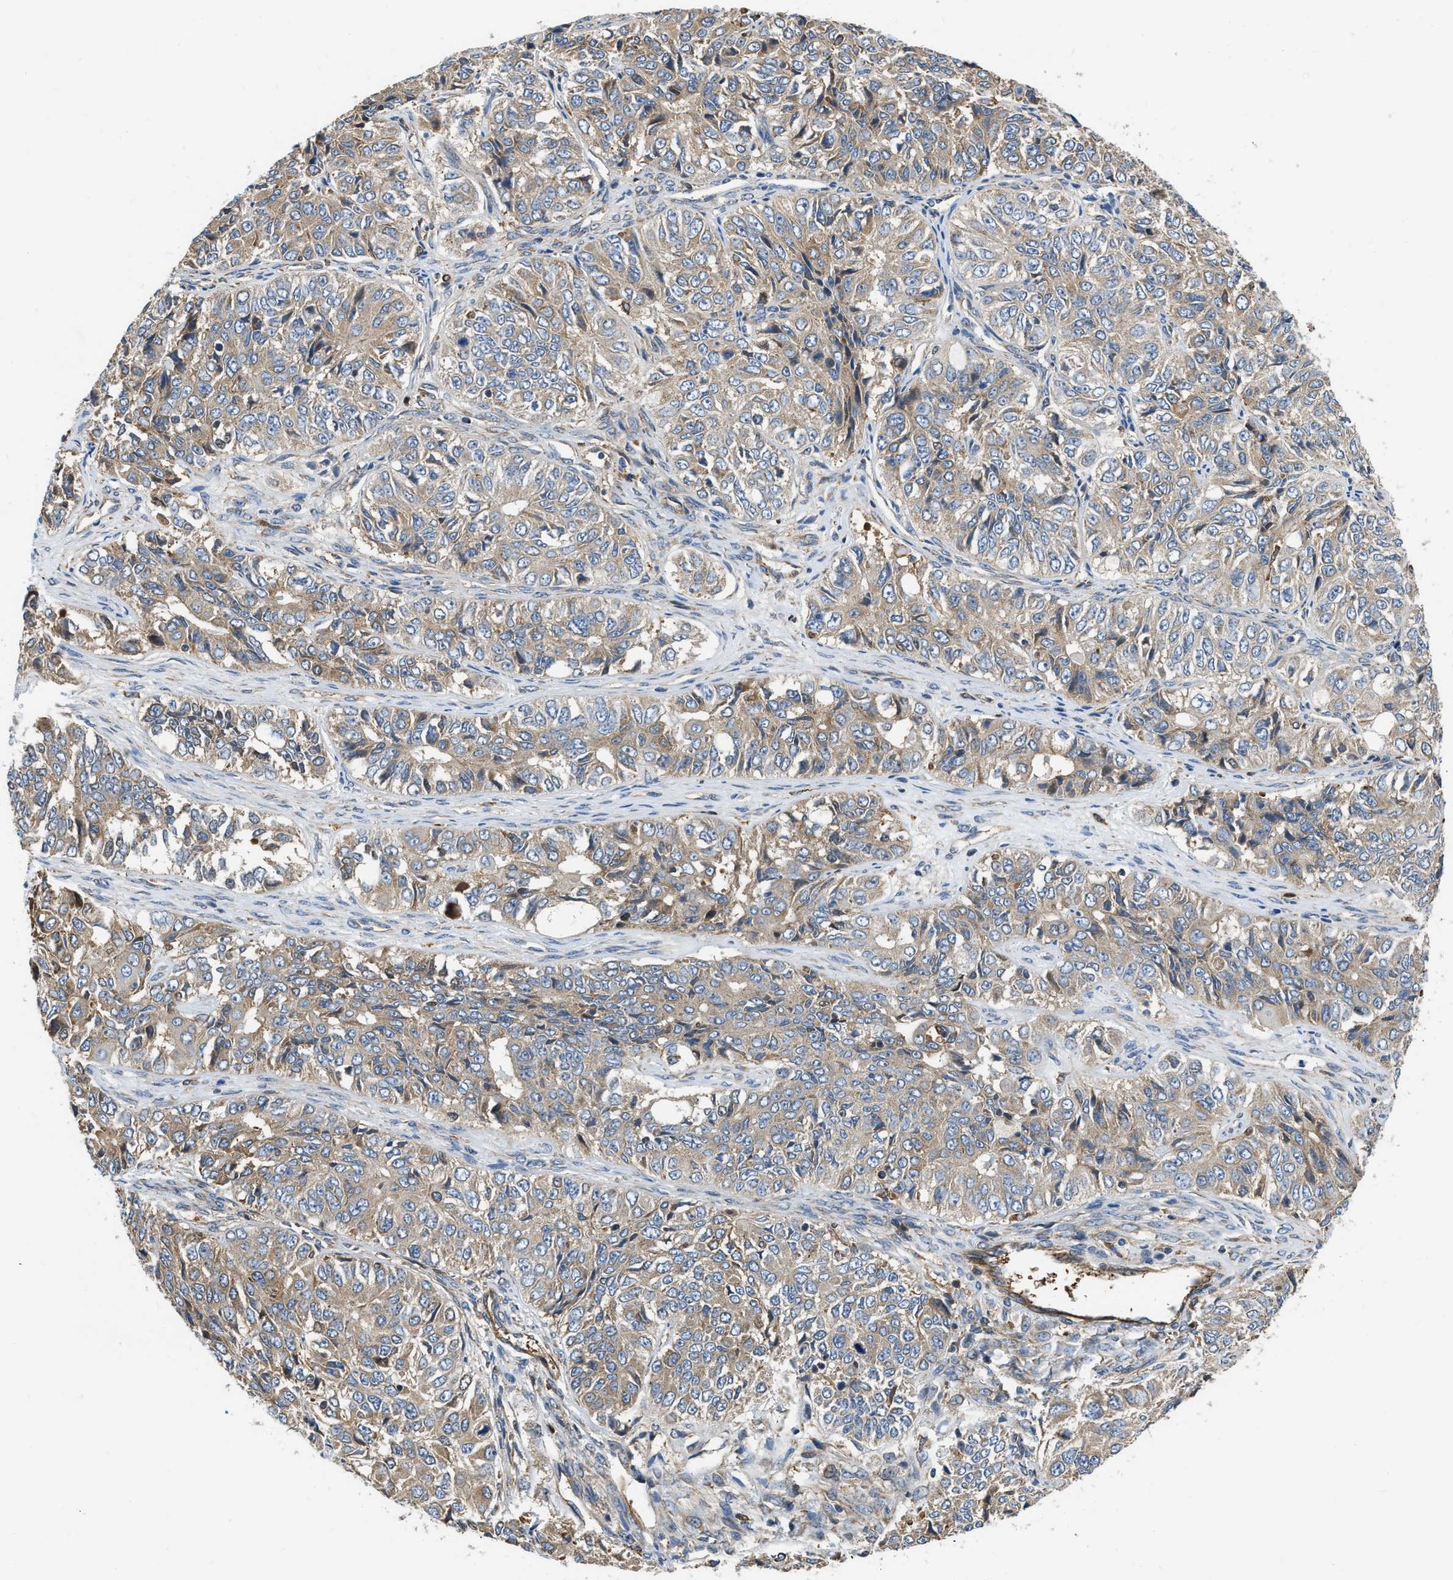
{"staining": {"intensity": "weak", "quantity": ">75%", "location": "cytoplasmic/membranous"}, "tissue": "ovarian cancer", "cell_type": "Tumor cells", "image_type": "cancer", "snomed": [{"axis": "morphology", "description": "Carcinoma, endometroid"}, {"axis": "topography", "description": "Ovary"}], "caption": "A histopathology image of ovarian endometroid carcinoma stained for a protein shows weak cytoplasmic/membranous brown staining in tumor cells.", "gene": "FLNB", "patient": {"sex": "female", "age": 51}}